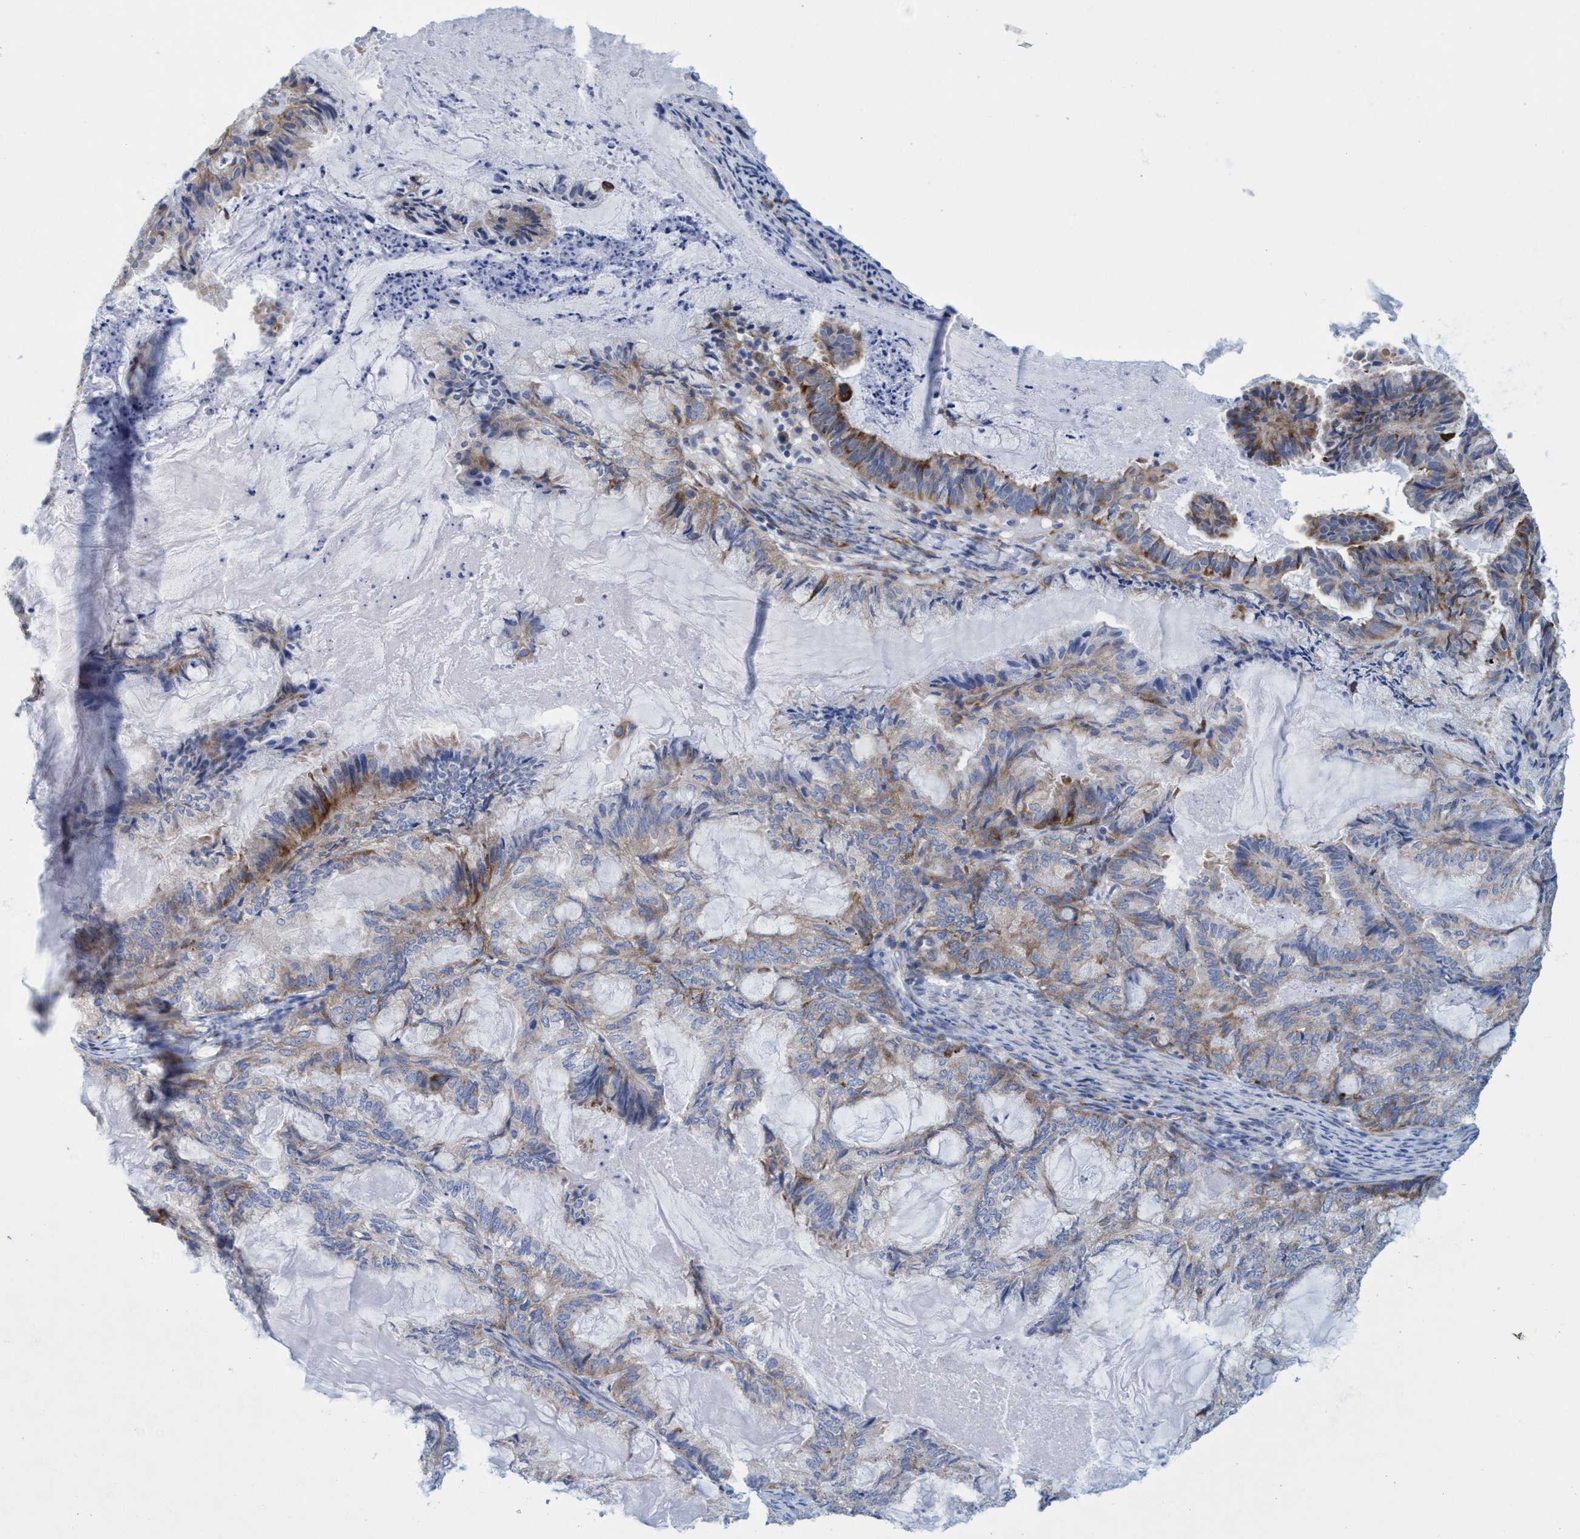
{"staining": {"intensity": "weak", "quantity": "25%-75%", "location": "cytoplasmic/membranous"}, "tissue": "endometrial cancer", "cell_type": "Tumor cells", "image_type": "cancer", "snomed": [{"axis": "morphology", "description": "Adenocarcinoma, NOS"}, {"axis": "topography", "description": "Endometrium"}], "caption": "Human adenocarcinoma (endometrial) stained with a protein marker exhibits weak staining in tumor cells.", "gene": "R3HCC1", "patient": {"sex": "female", "age": 86}}